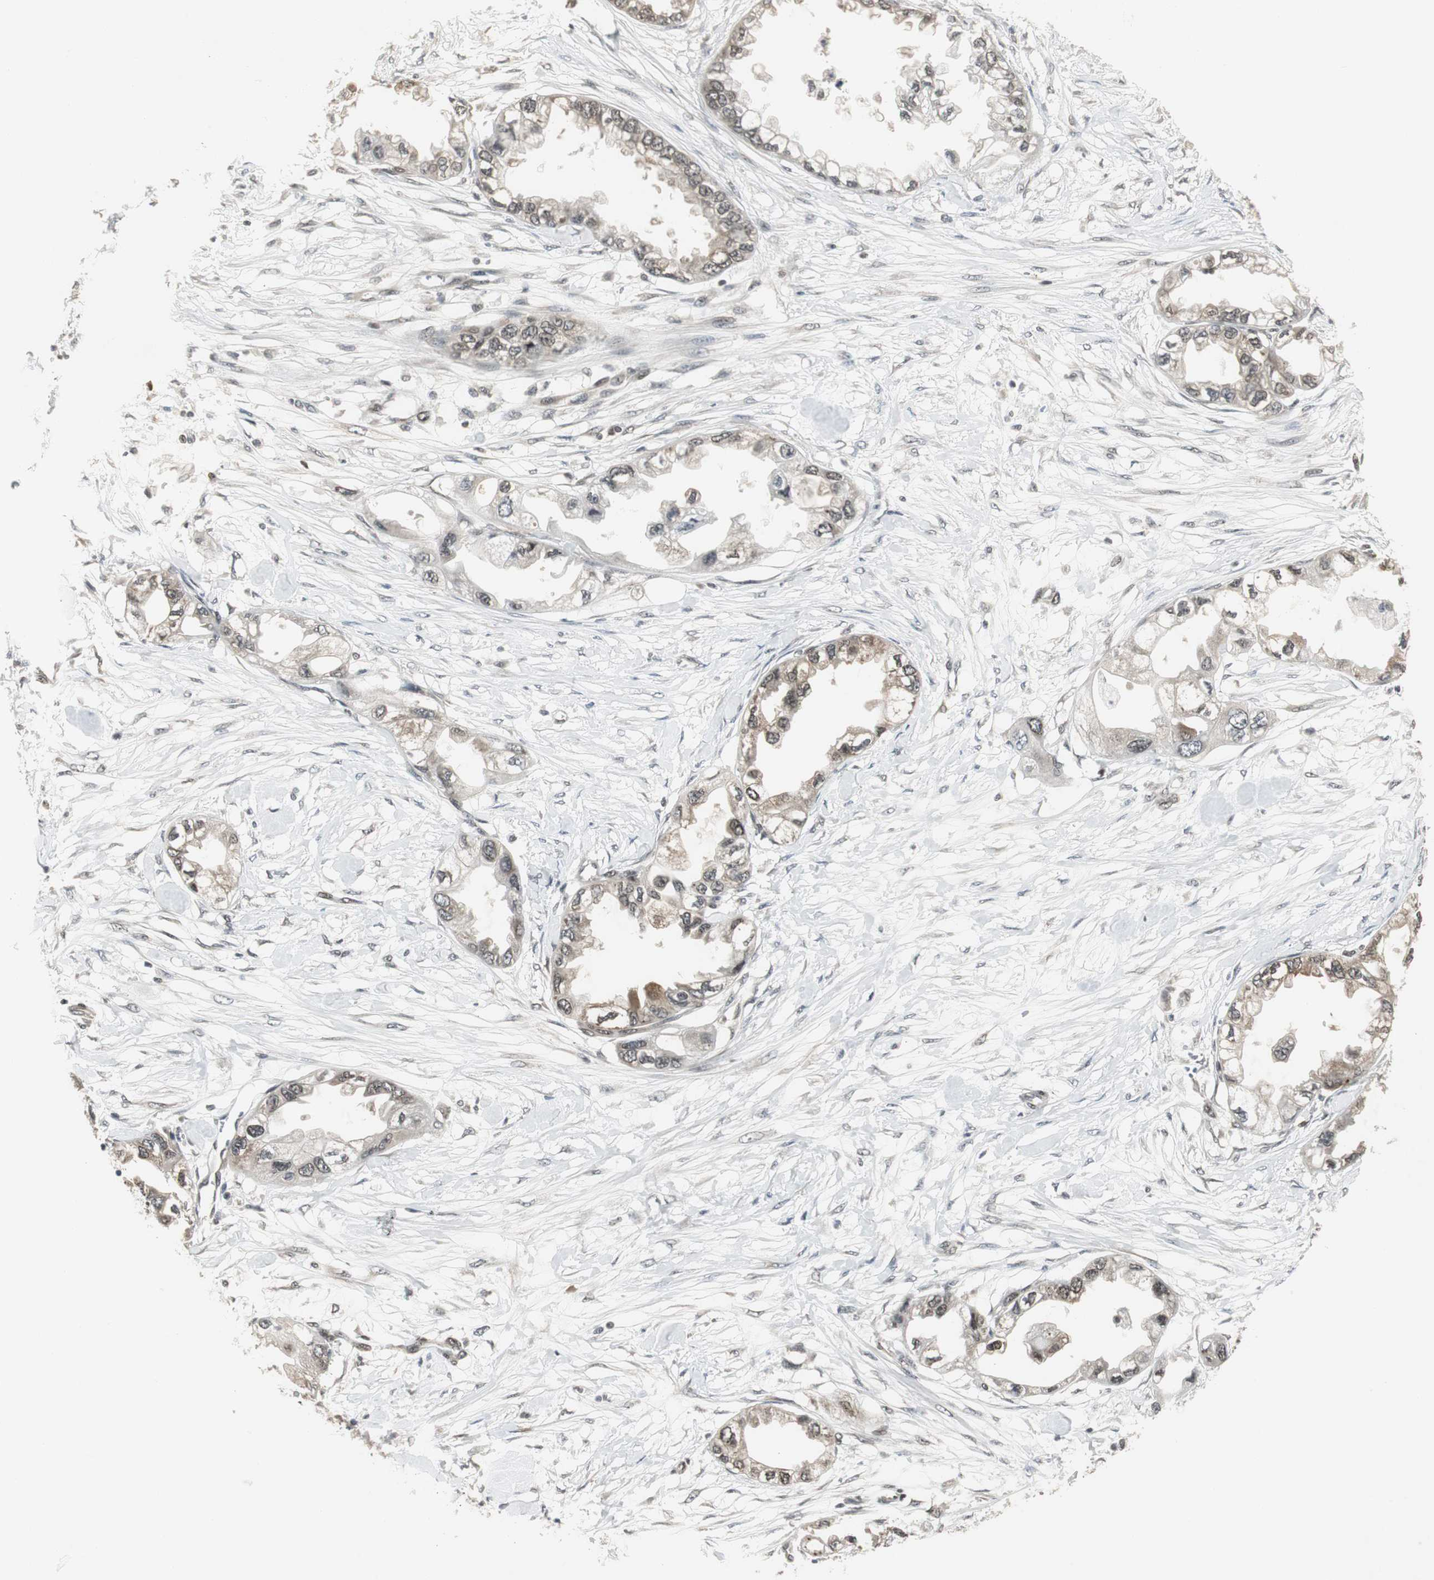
{"staining": {"intensity": "weak", "quantity": "25%-75%", "location": "cytoplasmic/membranous,nuclear"}, "tissue": "endometrial cancer", "cell_type": "Tumor cells", "image_type": "cancer", "snomed": [{"axis": "morphology", "description": "Adenocarcinoma, NOS"}, {"axis": "topography", "description": "Endometrium"}], "caption": "This photomicrograph reveals endometrial adenocarcinoma stained with immunohistochemistry (IHC) to label a protein in brown. The cytoplasmic/membranous and nuclear of tumor cells show weak positivity for the protein. Nuclei are counter-stained blue.", "gene": "MPG", "patient": {"sex": "female", "age": 67}}